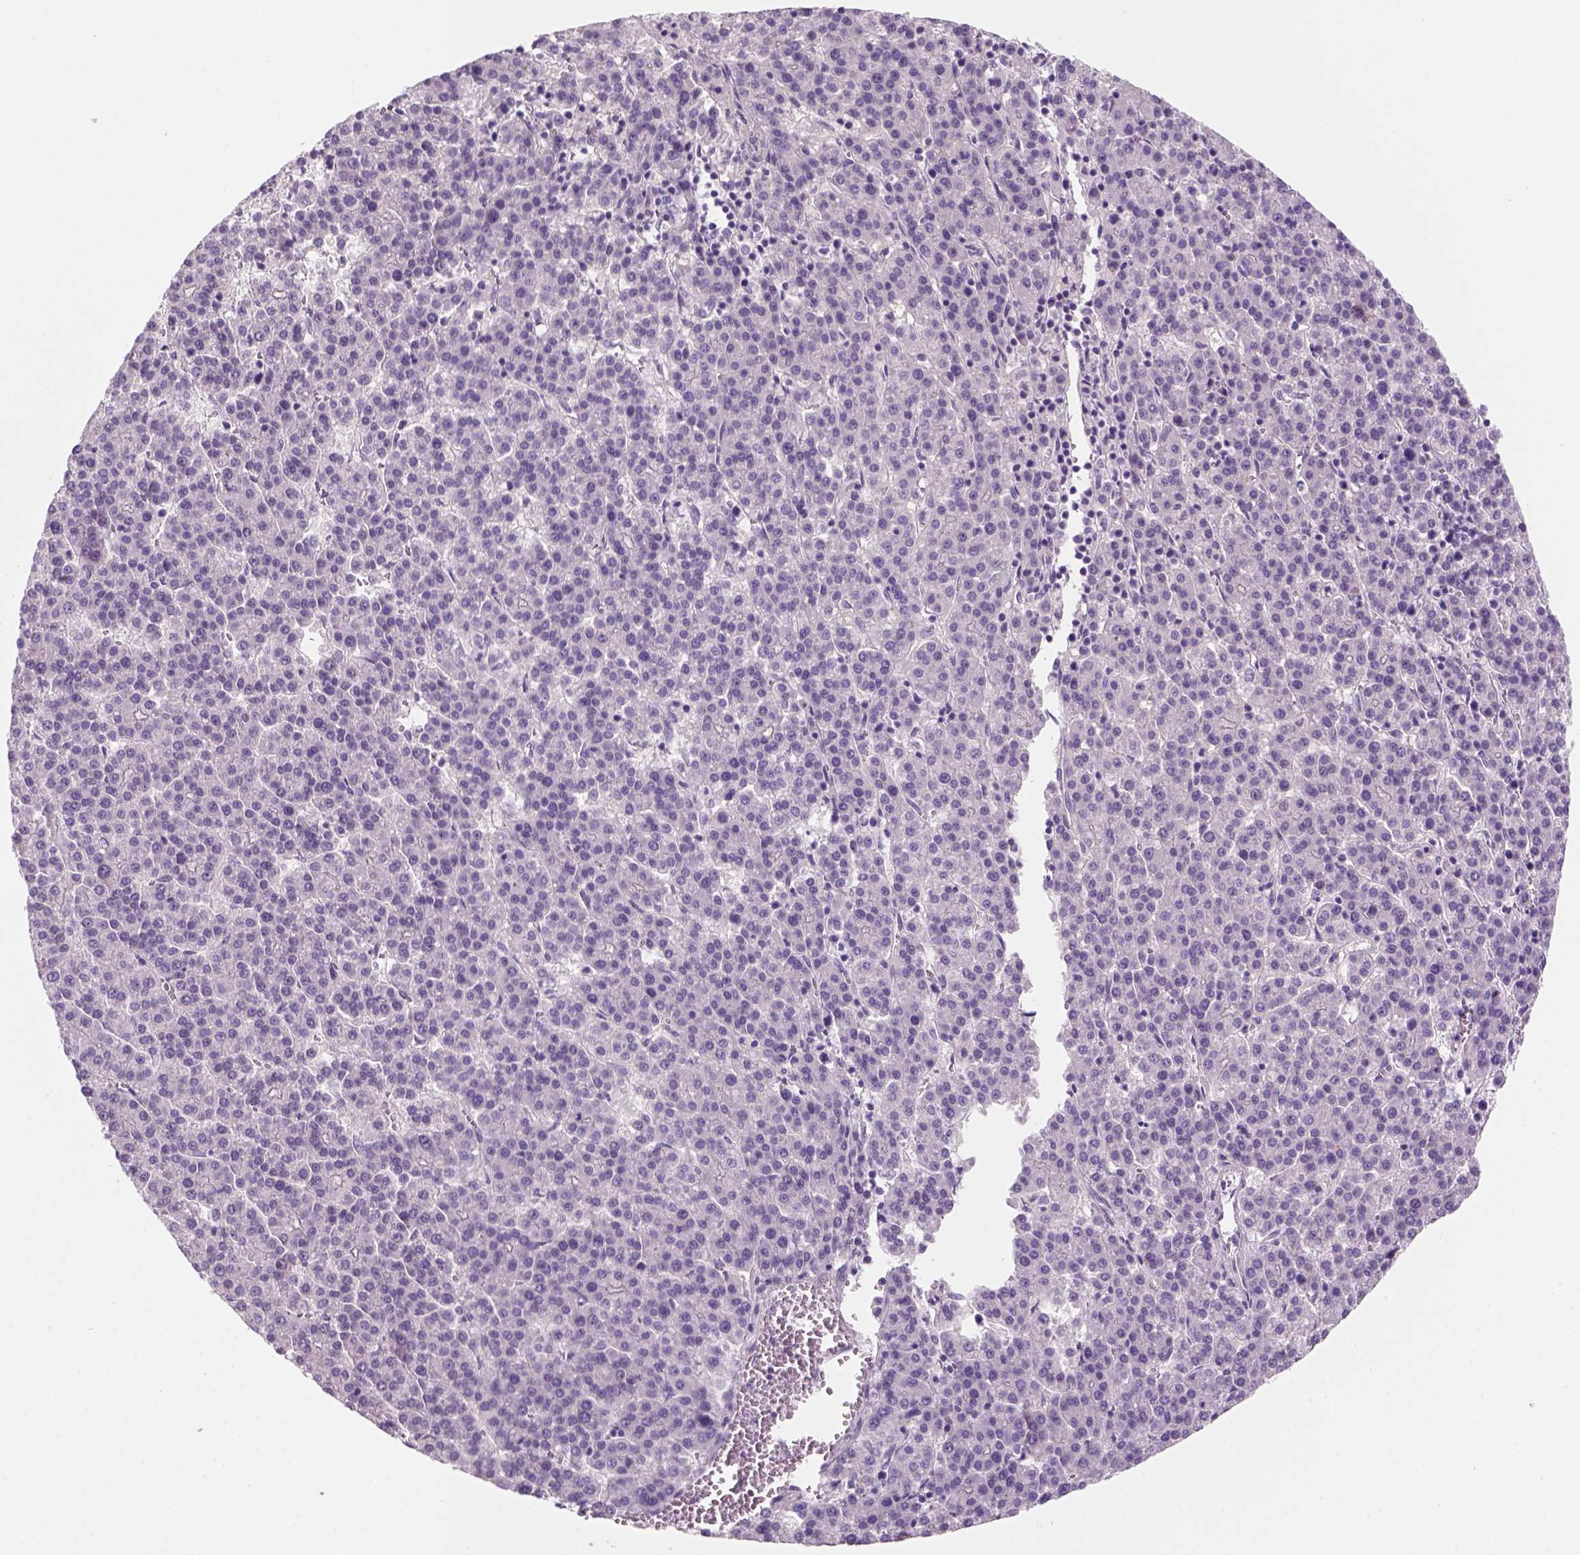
{"staining": {"intensity": "negative", "quantity": "none", "location": "none"}, "tissue": "liver cancer", "cell_type": "Tumor cells", "image_type": "cancer", "snomed": [{"axis": "morphology", "description": "Carcinoma, Hepatocellular, NOS"}, {"axis": "topography", "description": "Liver"}], "caption": "This photomicrograph is of liver hepatocellular carcinoma stained with immunohistochemistry to label a protein in brown with the nuclei are counter-stained blue. There is no staining in tumor cells.", "gene": "KRT25", "patient": {"sex": "female", "age": 58}}